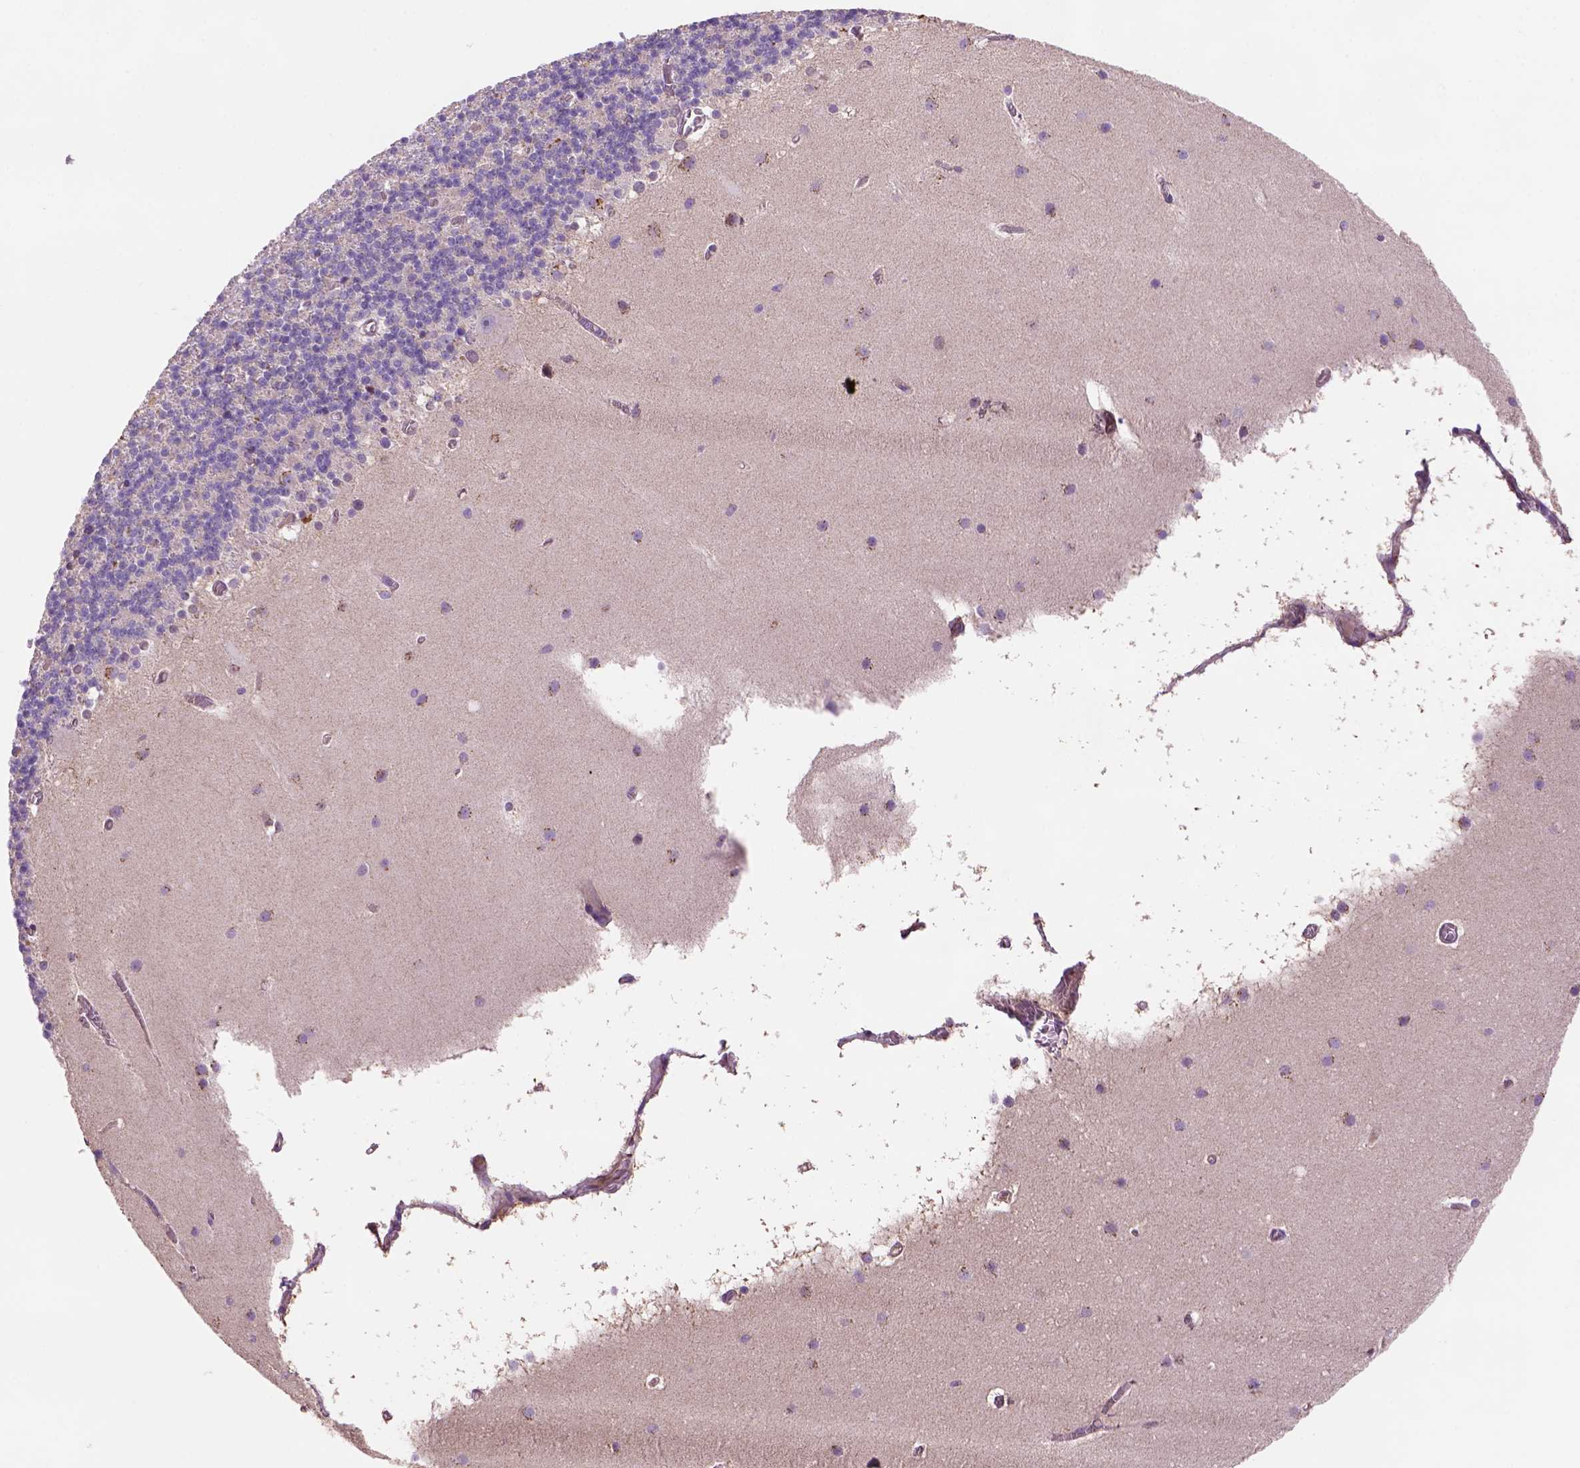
{"staining": {"intensity": "weak", "quantity": "25%-75%", "location": "cytoplasmic/membranous"}, "tissue": "cerebellum", "cell_type": "Cells in granular layer", "image_type": "normal", "snomed": [{"axis": "morphology", "description": "Normal tissue, NOS"}, {"axis": "topography", "description": "Cerebellum"}], "caption": "Immunohistochemistry (IHC) micrograph of benign human cerebellum stained for a protein (brown), which shows low levels of weak cytoplasmic/membranous positivity in approximately 25%-75% of cells in granular layer.", "gene": "WARS2", "patient": {"sex": "male", "age": 70}}